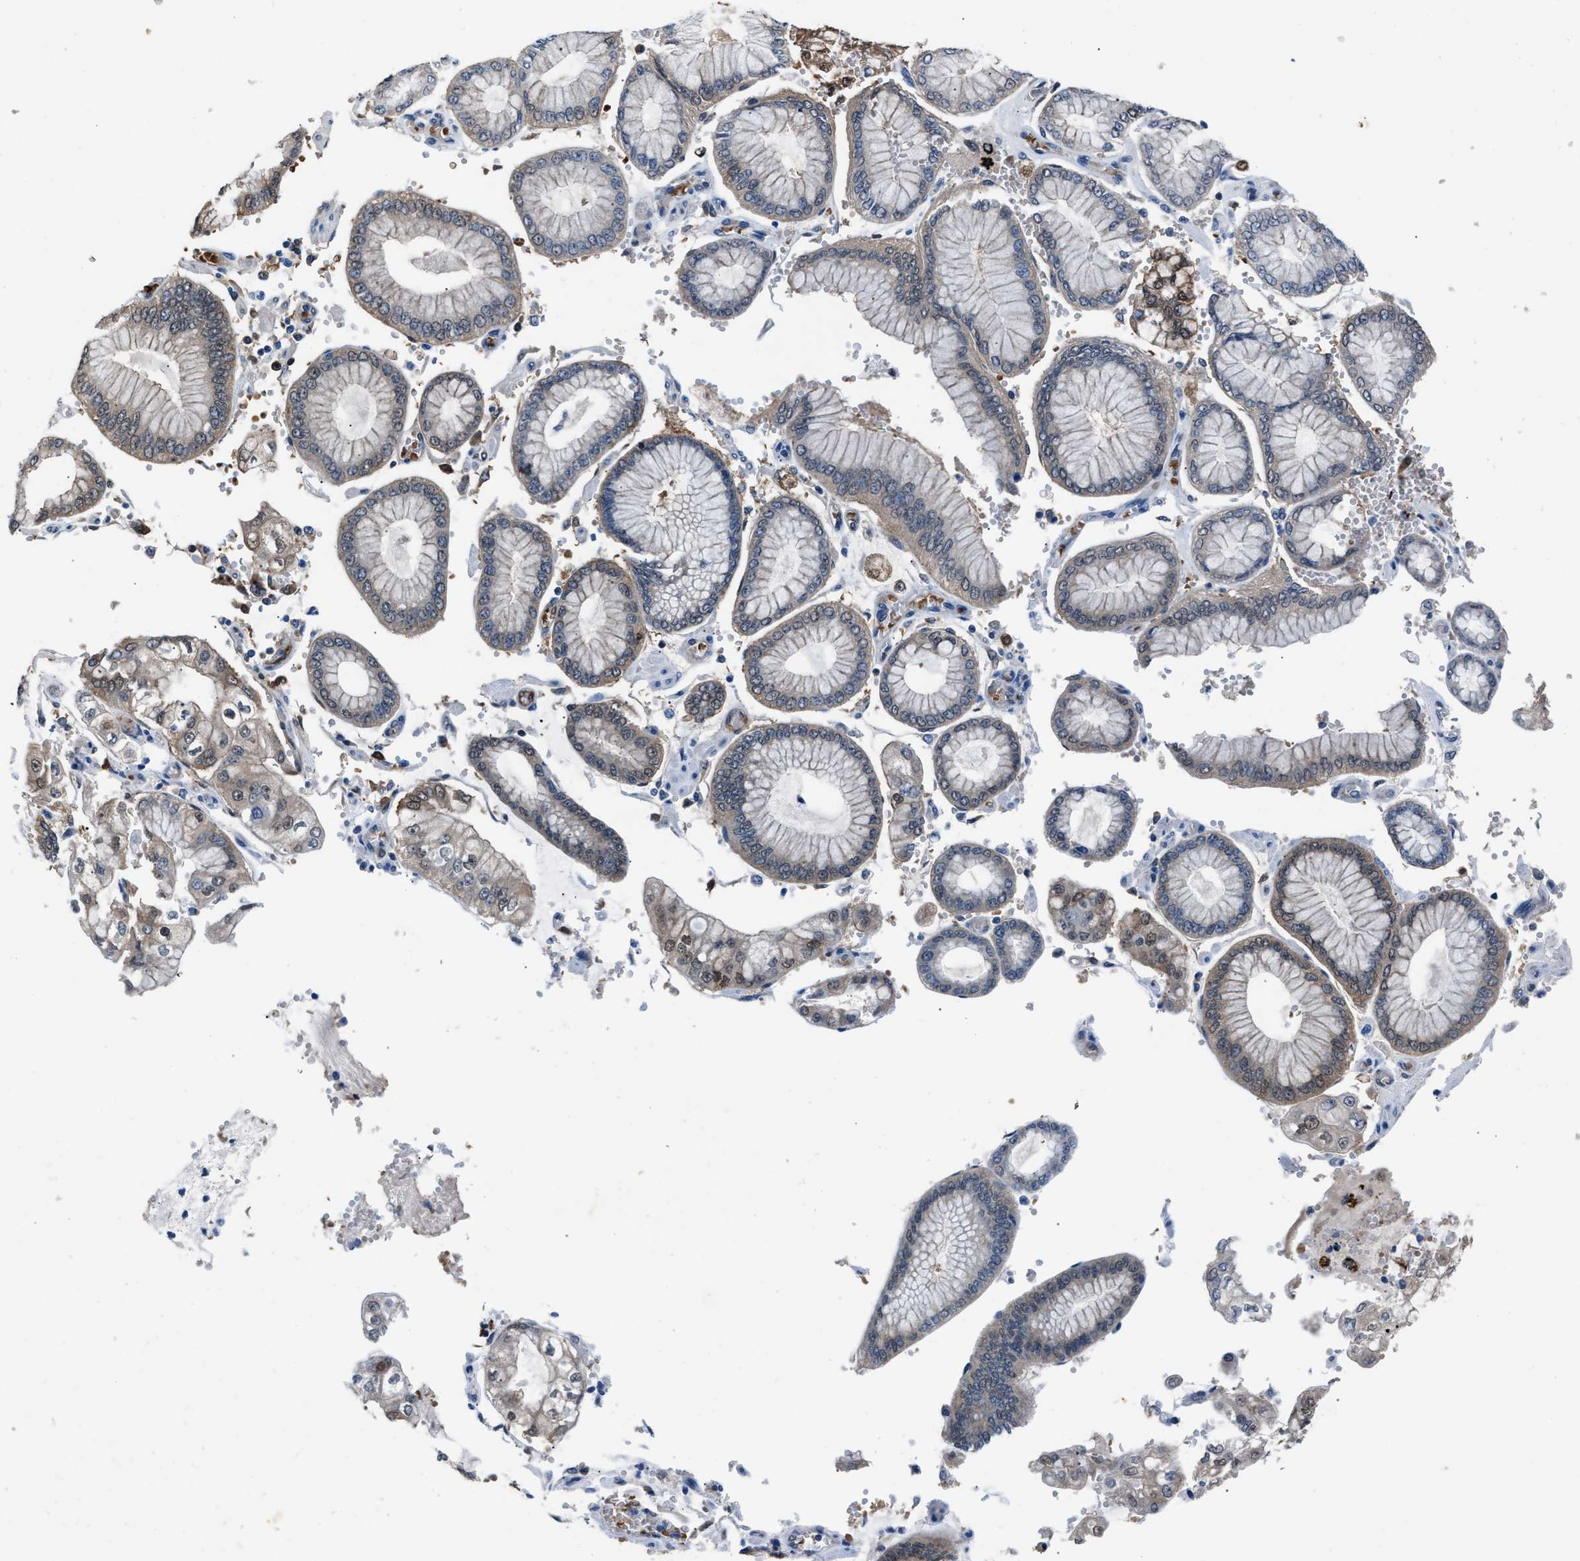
{"staining": {"intensity": "moderate", "quantity": "<25%", "location": "nuclear"}, "tissue": "stomach cancer", "cell_type": "Tumor cells", "image_type": "cancer", "snomed": [{"axis": "morphology", "description": "Adenocarcinoma, NOS"}, {"axis": "topography", "description": "Stomach"}], "caption": "IHC micrograph of human stomach cancer stained for a protein (brown), which shows low levels of moderate nuclear positivity in about <25% of tumor cells.", "gene": "PPA1", "patient": {"sex": "male", "age": 76}}